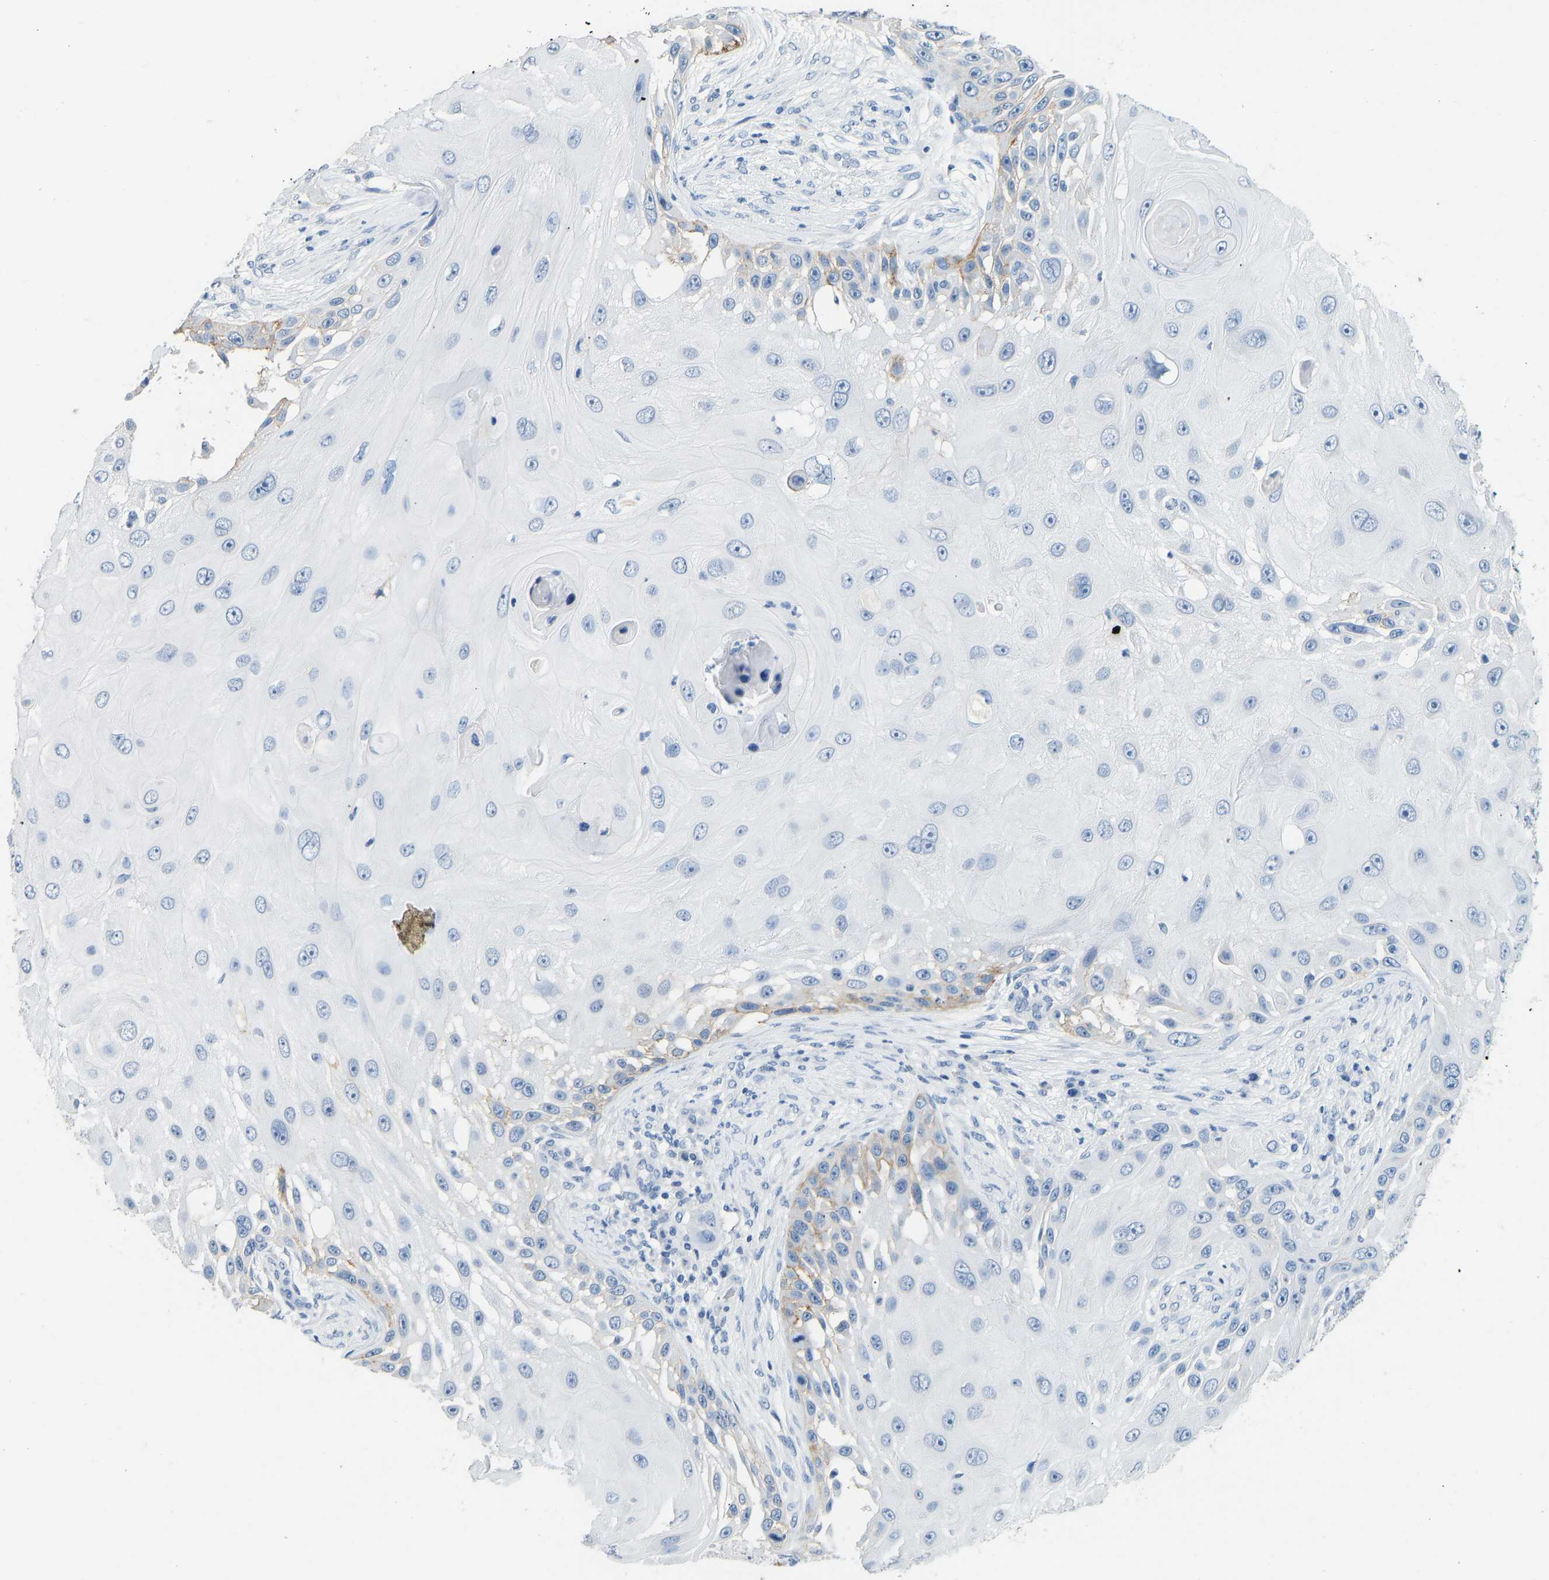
{"staining": {"intensity": "moderate", "quantity": "<25%", "location": "cytoplasmic/membranous"}, "tissue": "skin cancer", "cell_type": "Tumor cells", "image_type": "cancer", "snomed": [{"axis": "morphology", "description": "Squamous cell carcinoma, NOS"}, {"axis": "topography", "description": "Skin"}], "caption": "The histopathology image exhibits a brown stain indicating the presence of a protein in the cytoplasmic/membranous of tumor cells in skin cancer (squamous cell carcinoma).", "gene": "ATP1A1", "patient": {"sex": "female", "age": 44}}